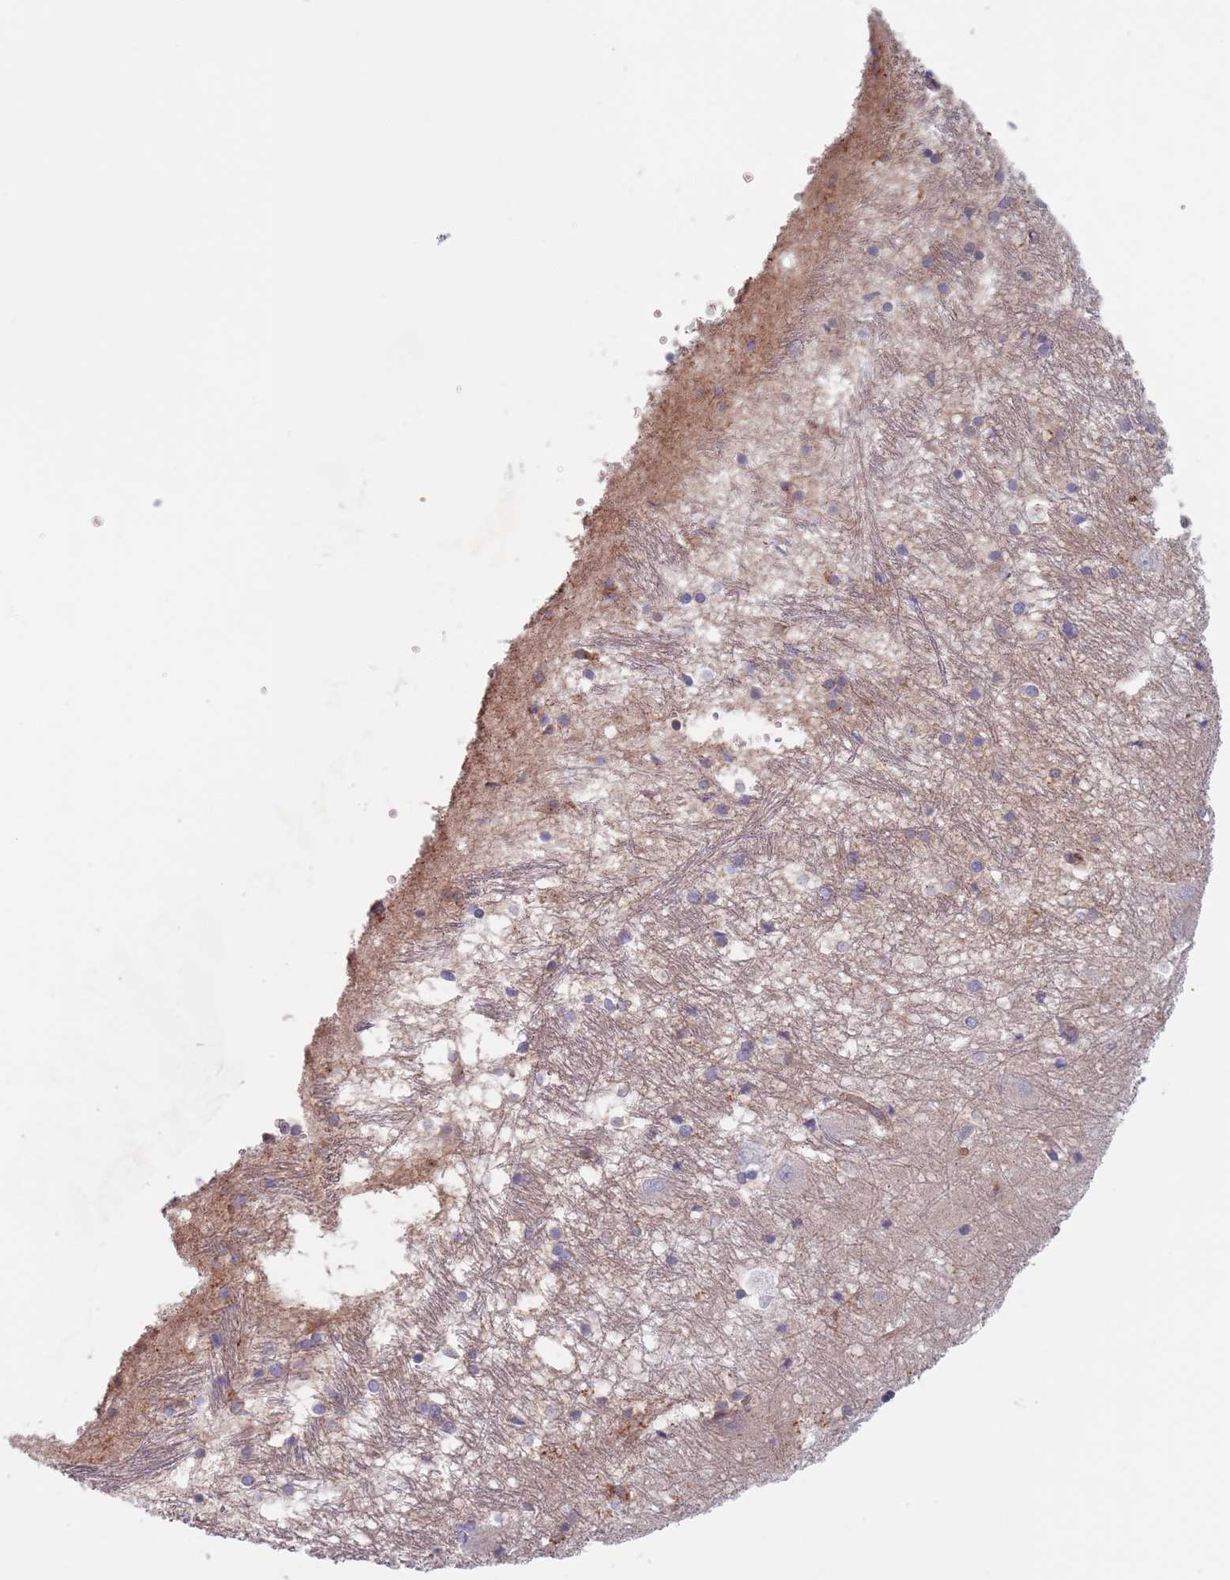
{"staining": {"intensity": "negative", "quantity": "none", "location": "none"}, "tissue": "caudate", "cell_type": "Glial cells", "image_type": "normal", "snomed": [{"axis": "morphology", "description": "Normal tissue, NOS"}, {"axis": "topography", "description": "Lateral ventricle wall"}], "caption": "IHC histopathology image of normal caudate: human caudate stained with DAB (3,3'-diaminobenzidine) shows no significant protein staining in glial cells. (DAB immunohistochemistry with hematoxylin counter stain).", "gene": "APPL2", "patient": {"sex": "male", "age": 37}}